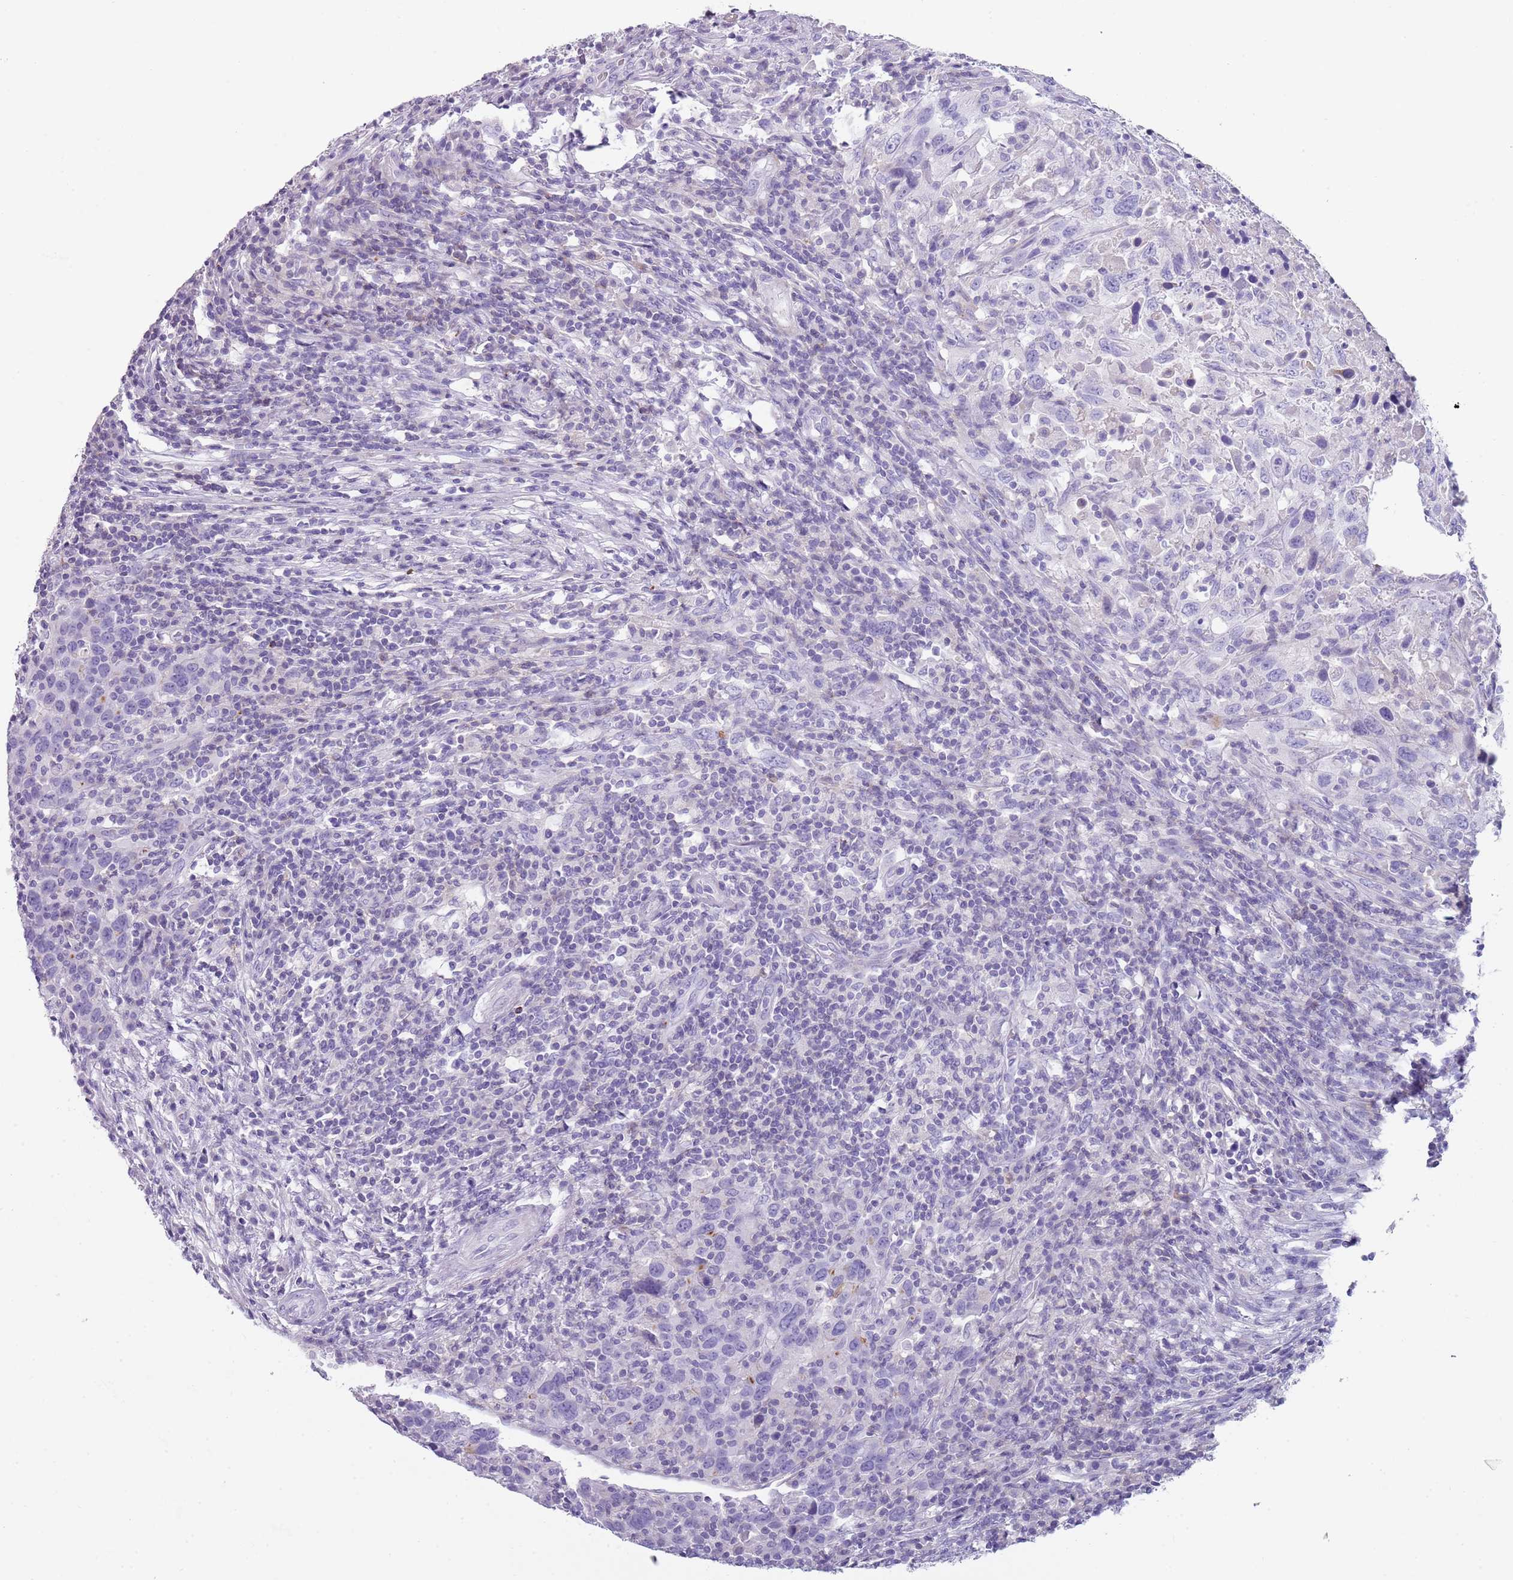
{"staining": {"intensity": "negative", "quantity": "none", "location": "none"}, "tissue": "urothelial cancer", "cell_type": "Tumor cells", "image_type": "cancer", "snomed": [{"axis": "morphology", "description": "Urothelial carcinoma, High grade"}, {"axis": "topography", "description": "Urinary bladder"}], "caption": "Immunohistochemistry (IHC) histopathology image of human urothelial cancer stained for a protein (brown), which demonstrates no positivity in tumor cells.", "gene": "NBPF20", "patient": {"sex": "male", "age": 61}}